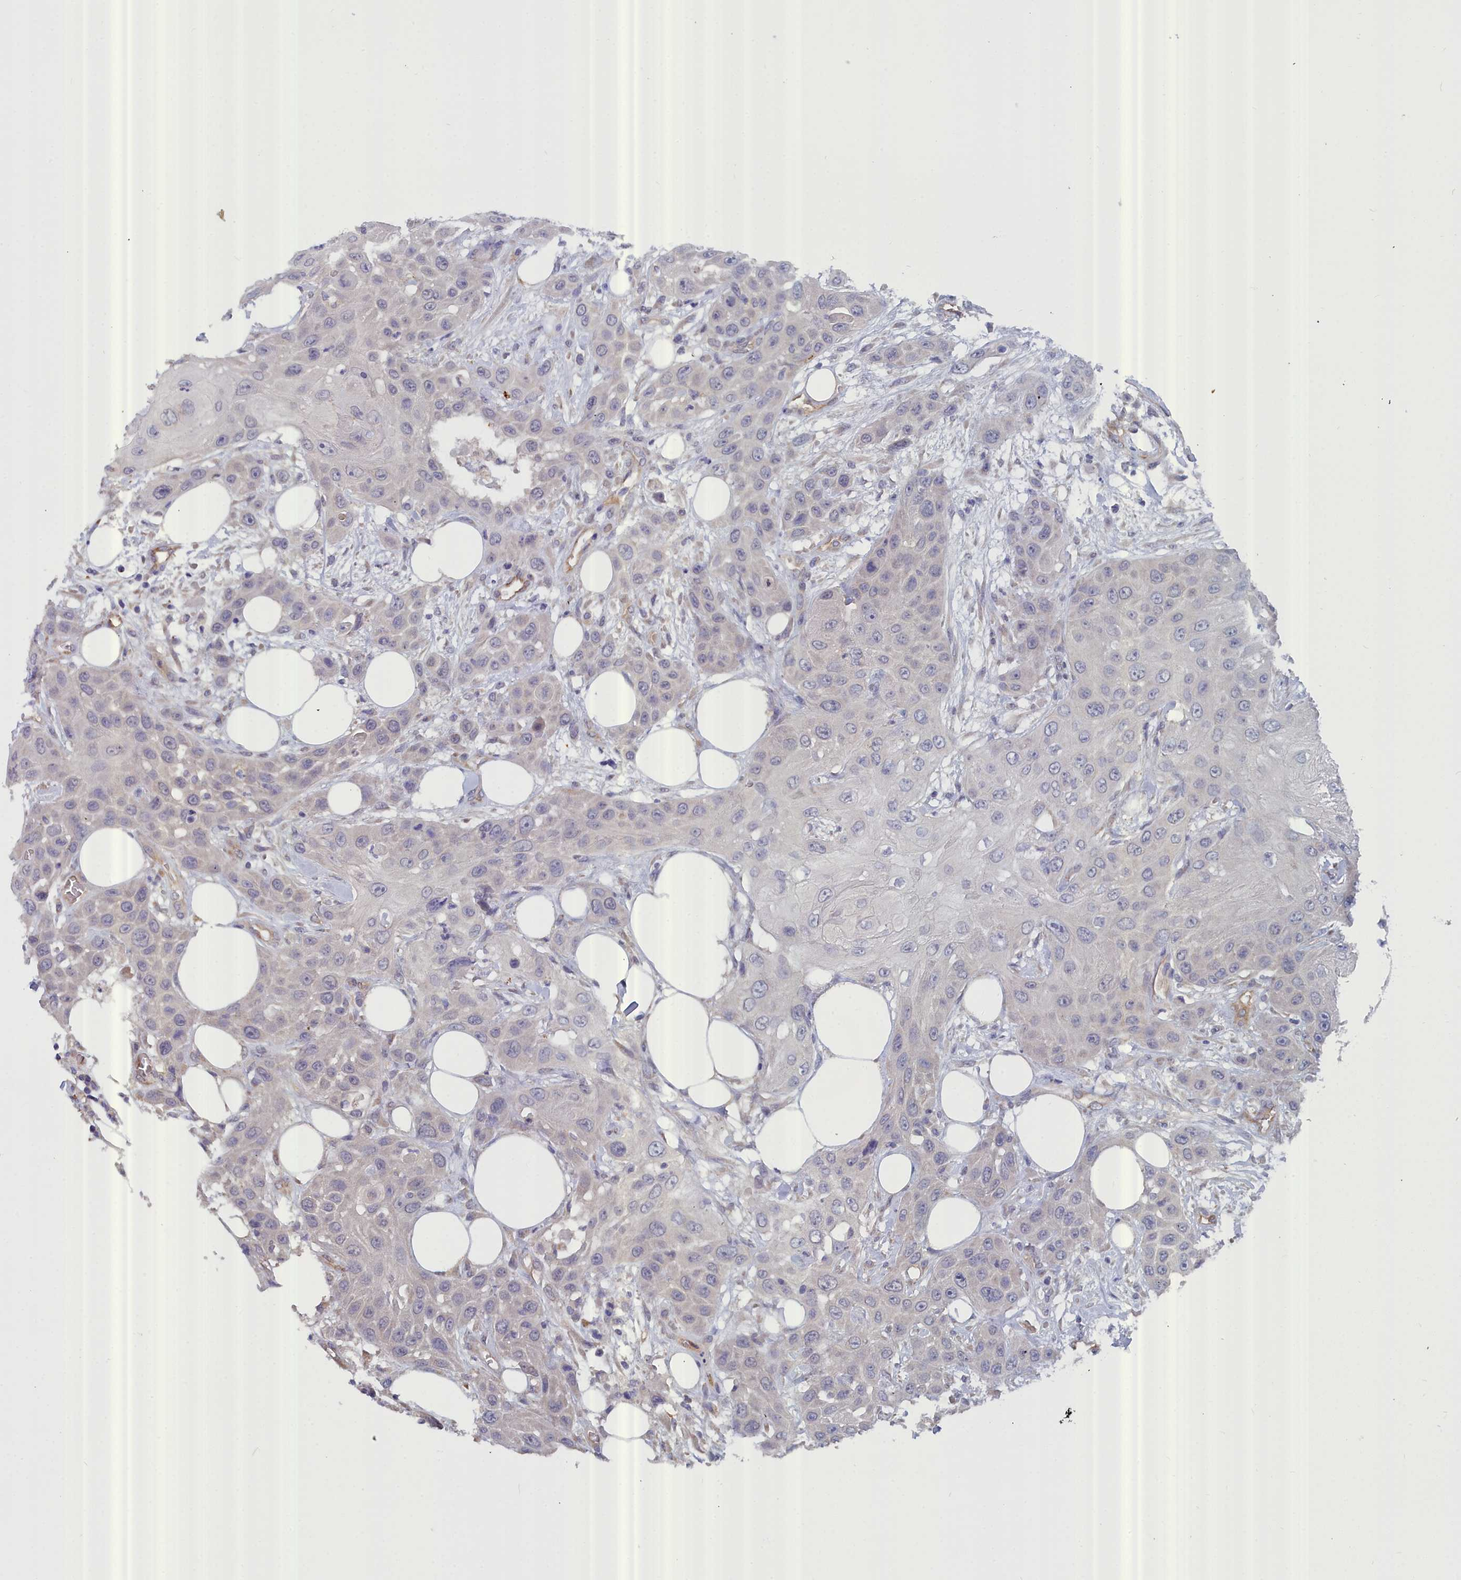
{"staining": {"intensity": "negative", "quantity": "none", "location": "none"}, "tissue": "head and neck cancer", "cell_type": "Tumor cells", "image_type": "cancer", "snomed": [{"axis": "morphology", "description": "Squamous cell carcinoma, NOS"}, {"axis": "topography", "description": "Head-Neck"}], "caption": "DAB immunohistochemical staining of human head and neck squamous cell carcinoma displays no significant expression in tumor cells.", "gene": "RDX", "patient": {"sex": "male", "age": 81}}